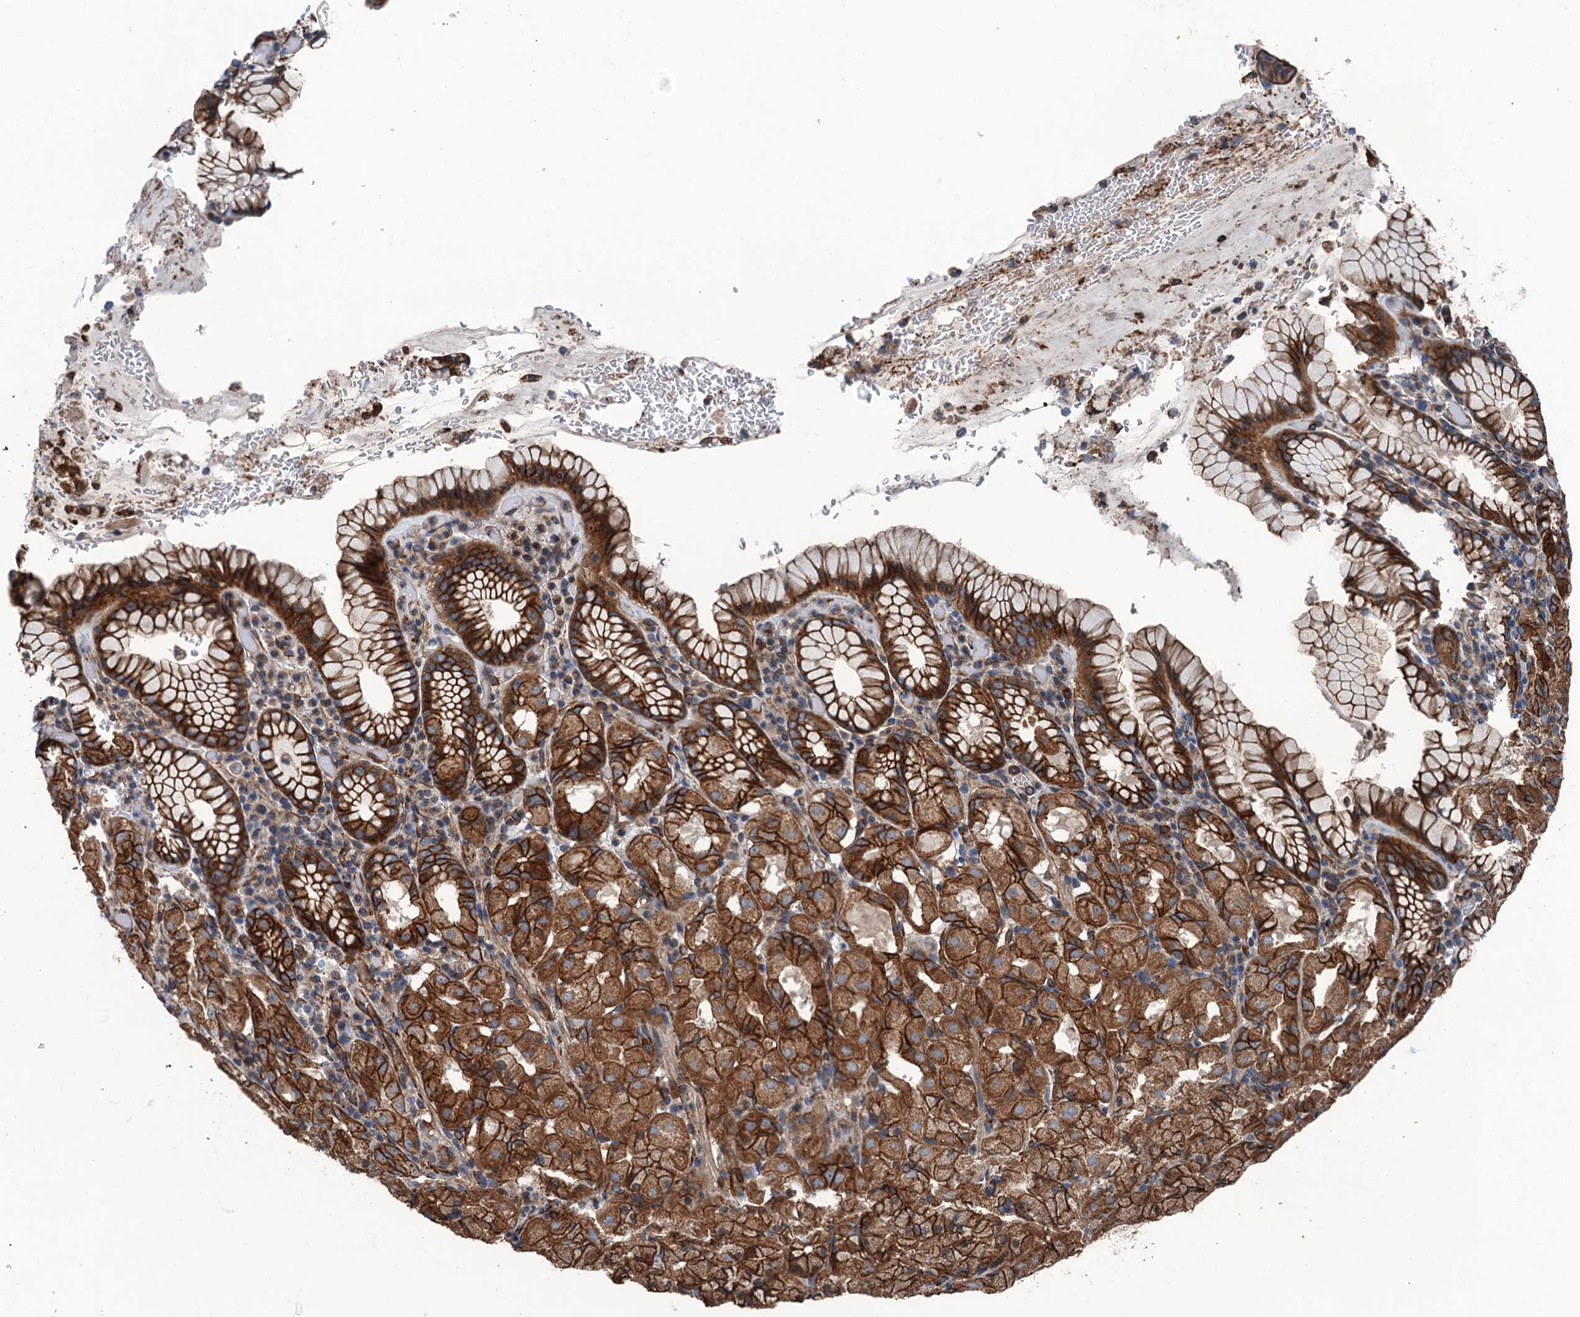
{"staining": {"intensity": "strong", "quantity": ">75%", "location": "cytoplasmic/membranous"}, "tissue": "stomach", "cell_type": "Glandular cells", "image_type": "normal", "snomed": [{"axis": "morphology", "description": "Normal tissue, NOS"}, {"axis": "topography", "description": "Stomach, upper"}, {"axis": "topography", "description": "Stomach, lower"}], "caption": "Glandular cells display high levels of strong cytoplasmic/membranous positivity in about >75% of cells in benign human stomach. (Stains: DAB in brown, nuclei in blue, Microscopy: brightfield microscopy at high magnification).", "gene": "NMRAL1", "patient": {"sex": "male", "age": 80}}